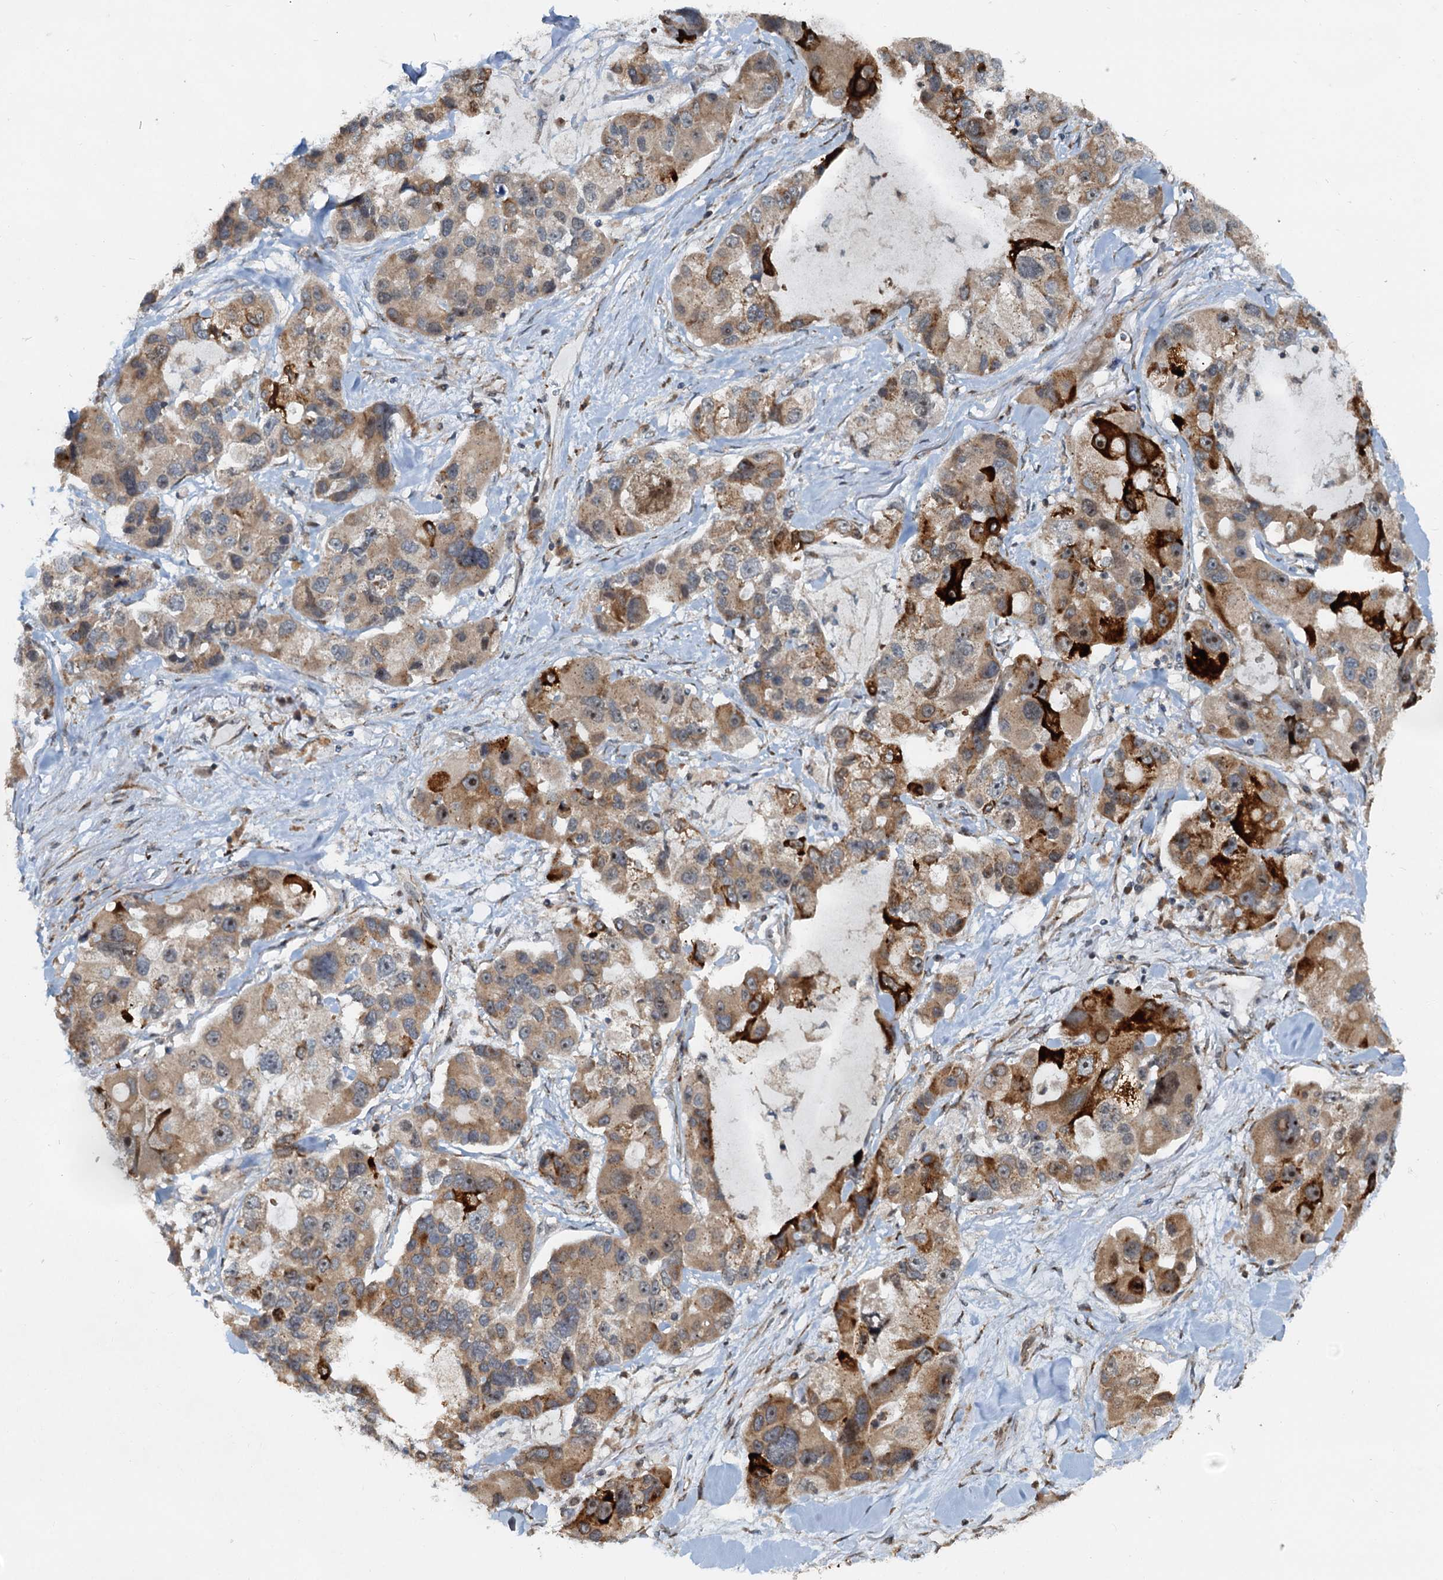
{"staining": {"intensity": "moderate", "quantity": ">75%", "location": "cytoplasmic/membranous"}, "tissue": "lung cancer", "cell_type": "Tumor cells", "image_type": "cancer", "snomed": [{"axis": "morphology", "description": "Adenocarcinoma, NOS"}, {"axis": "topography", "description": "Lung"}], "caption": "Brown immunohistochemical staining in human lung adenocarcinoma demonstrates moderate cytoplasmic/membranous positivity in approximately >75% of tumor cells.", "gene": "CEP68", "patient": {"sex": "female", "age": 54}}